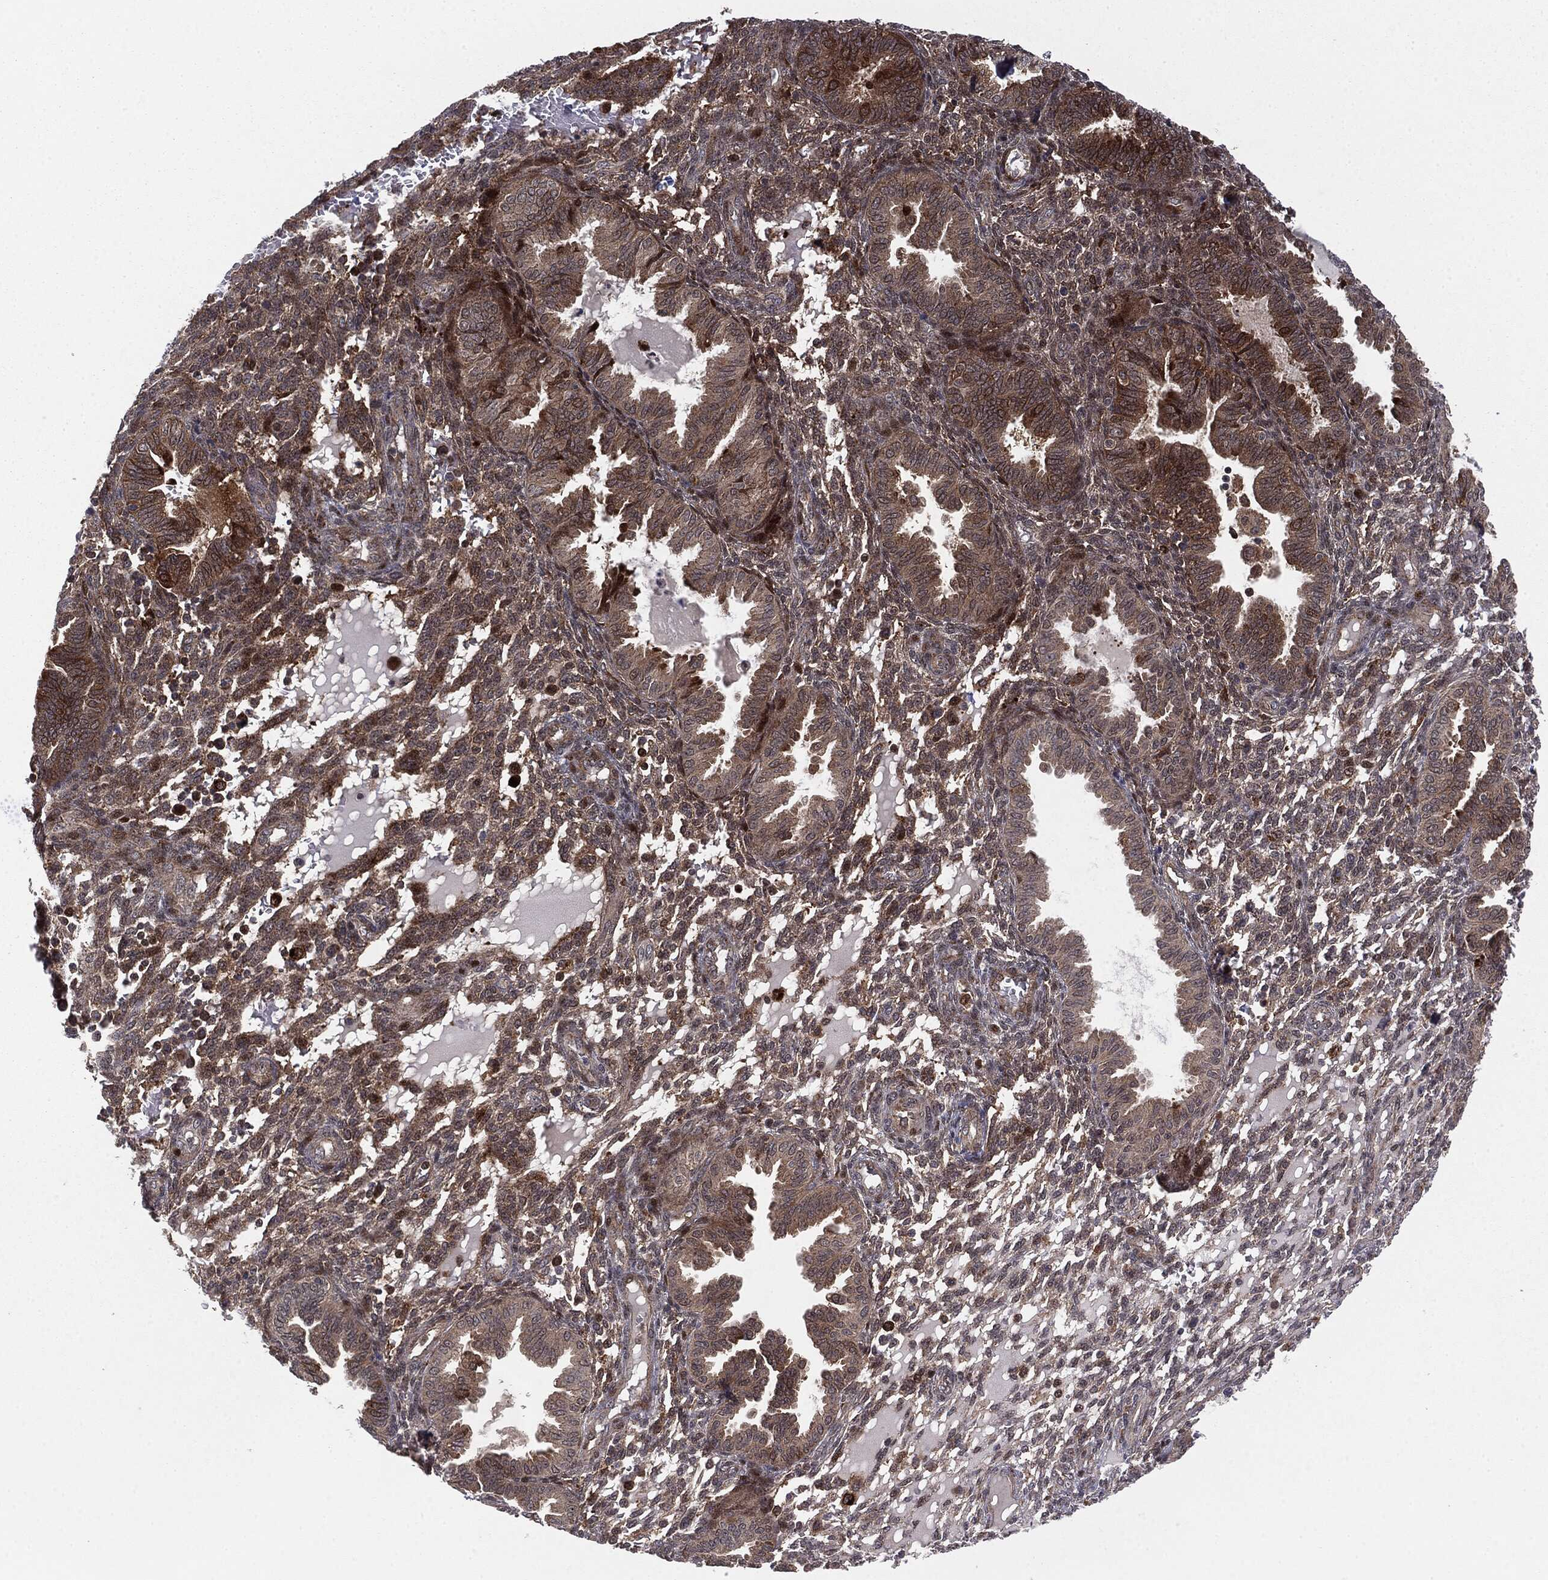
{"staining": {"intensity": "weak", "quantity": "<25%", "location": "cytoplasmic/membranous"}, "tissue": "endometrium", "cell_type": "Cells in endometrial stroma", "image_type": "normal", "snomed": [{"axis": "morphology", "description": "Normal tissue, NOS"}, {"axis": "topography", "description": "Endometrium"}], "caption": "IHC image of unremarkable endometrium: human endometrium stained with DAB demonstrates no significant protein staining in cells in endometrial stroma. The staining was performed using DAB to visualize the protein expression in brown, while the nuclei were stained in blue with hematoxylin (Magnification: 20x).", "gene": "PTEN", "patient": {"sex": "female", "age": 42}}